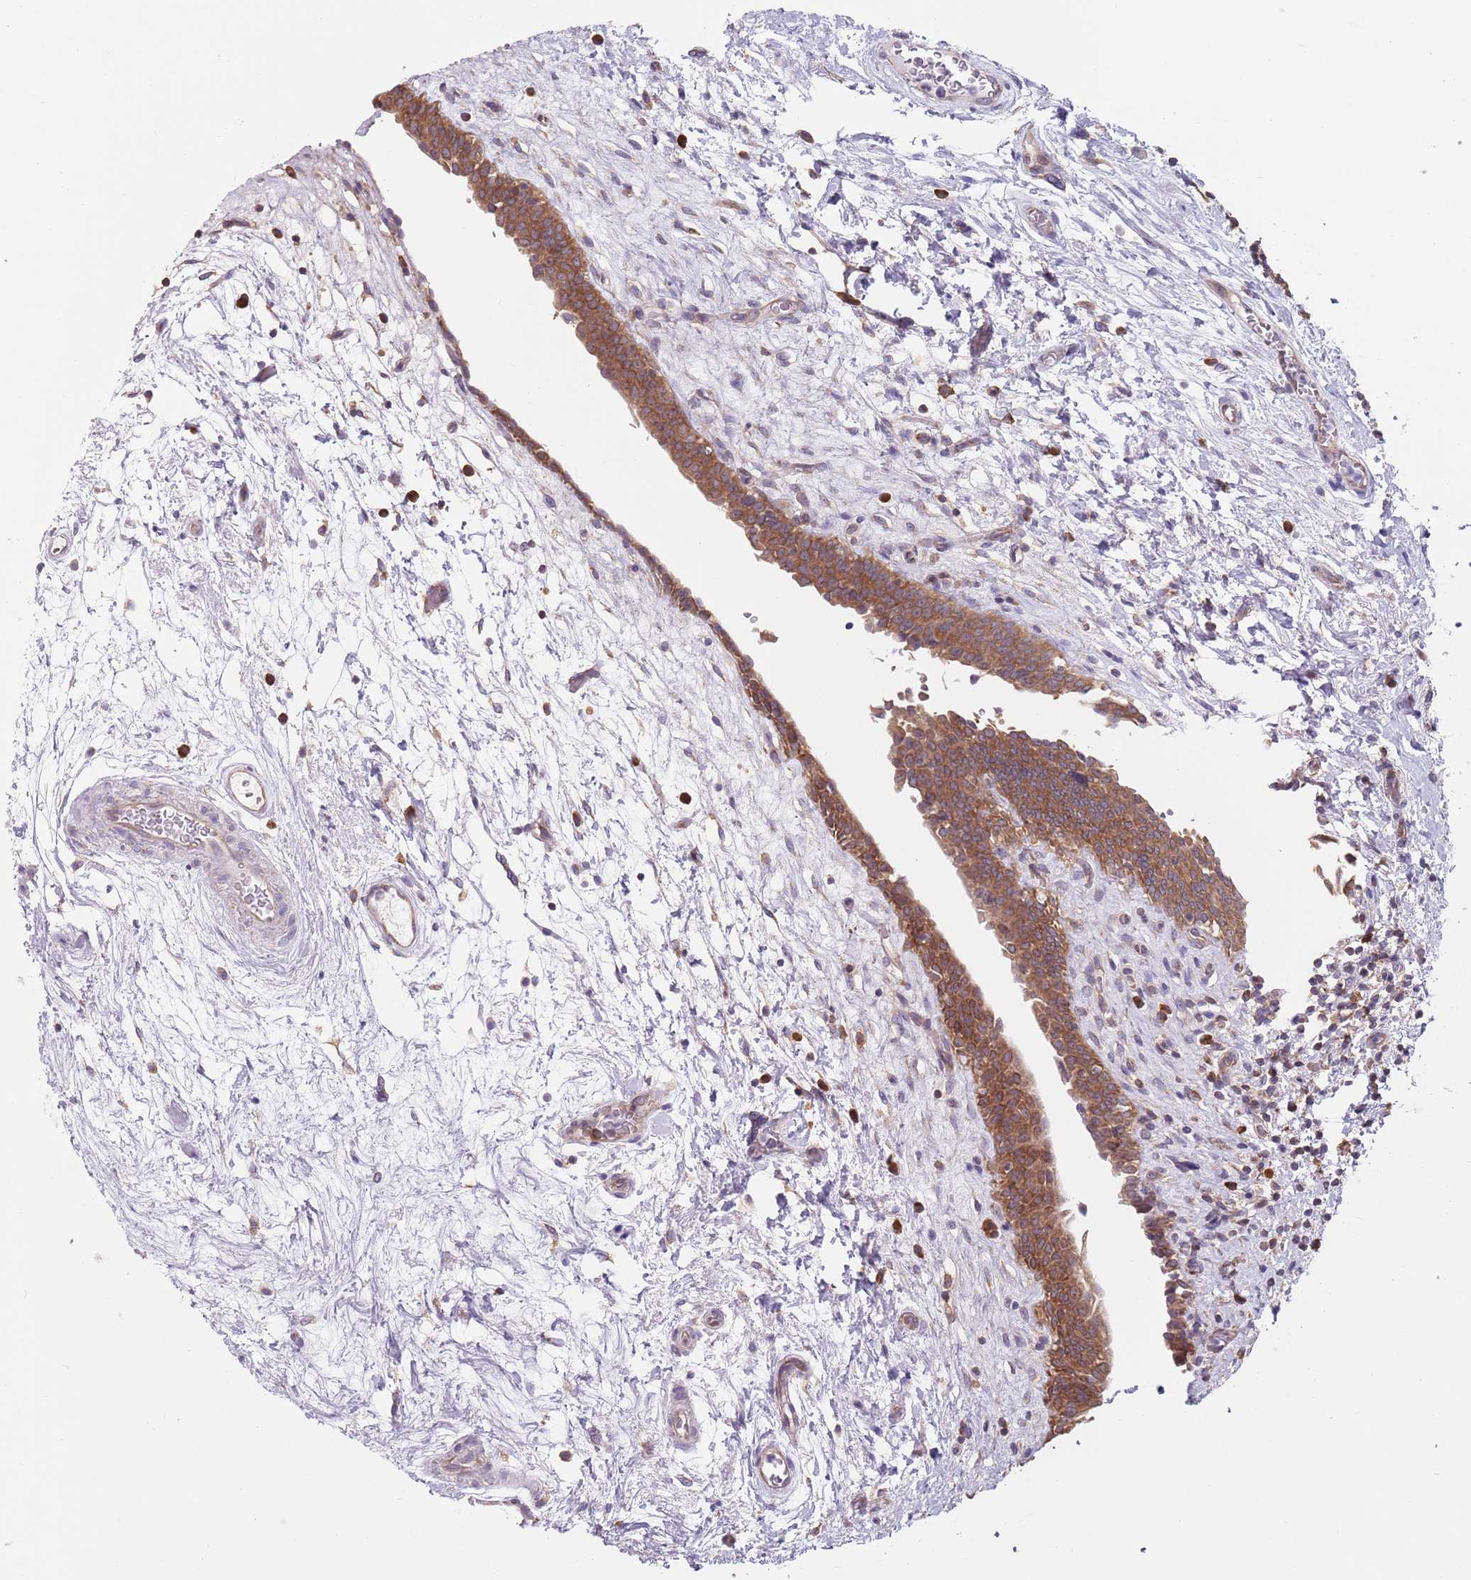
{"staining": {"intensity": "moderate", "quantity": ">75%", "location": "cytoplasmic/membranous"}, "tissue": "urinary bladder", "cell_type": "Urothelial cells", "image_type": "normal", "snomed": [{"axis": "morphology", "description": "Normal tissue, NOS"}, {"axis": "topography", "description": "Urinary bladder"}], "caption": "A photomicrograph showing moderate cytoplasmic/membranous staining in approximately >75% of urothelial cells in unremarkable urinary bladder, as visualized by brown immunohistochemical staining.", "gene": "RPL17", "patient": {"sex": "male", "age": 83}}